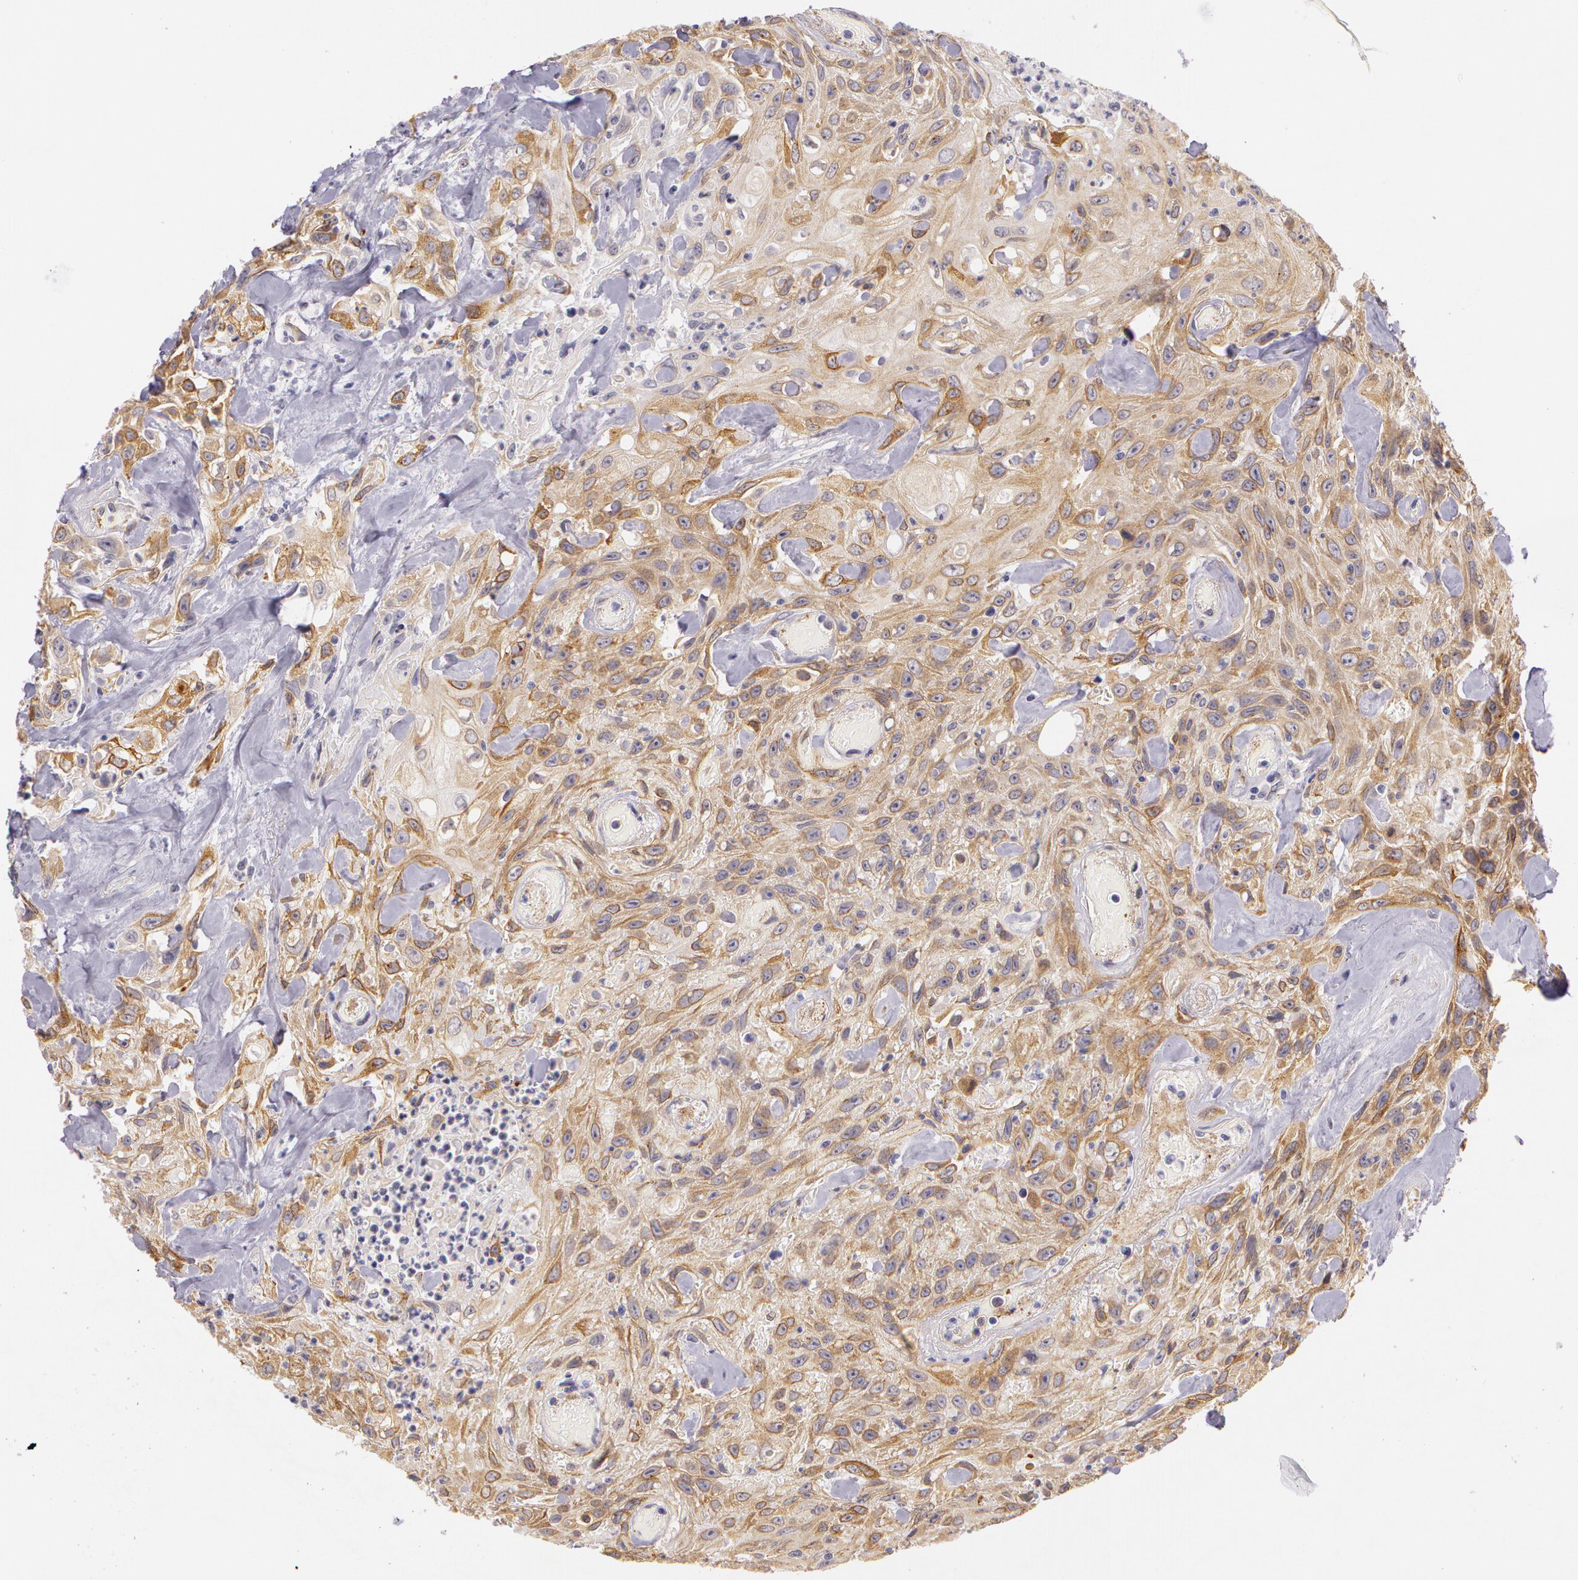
{"staining": {"intensity": "moderate", "quantity": ">75%", "location": "cytoplasmic/membranous"}, "tissue": "urothelial cancer", "cell_type": "Tumor cells", "image_type": "cancer", "snomed": [{"axis": "morphology", "description": "Urothelial carcinoma, High grade"}, {"axis": "topography", "description": "Urinary bladder"}], "caption": "Urothelial carcinoma (high-grade) stained for a protein exhibits moderate cytoplasmic/membranous positivity in tumor cells.", "gene": "APP", "patient": {"sex": "female", "age": 84}}